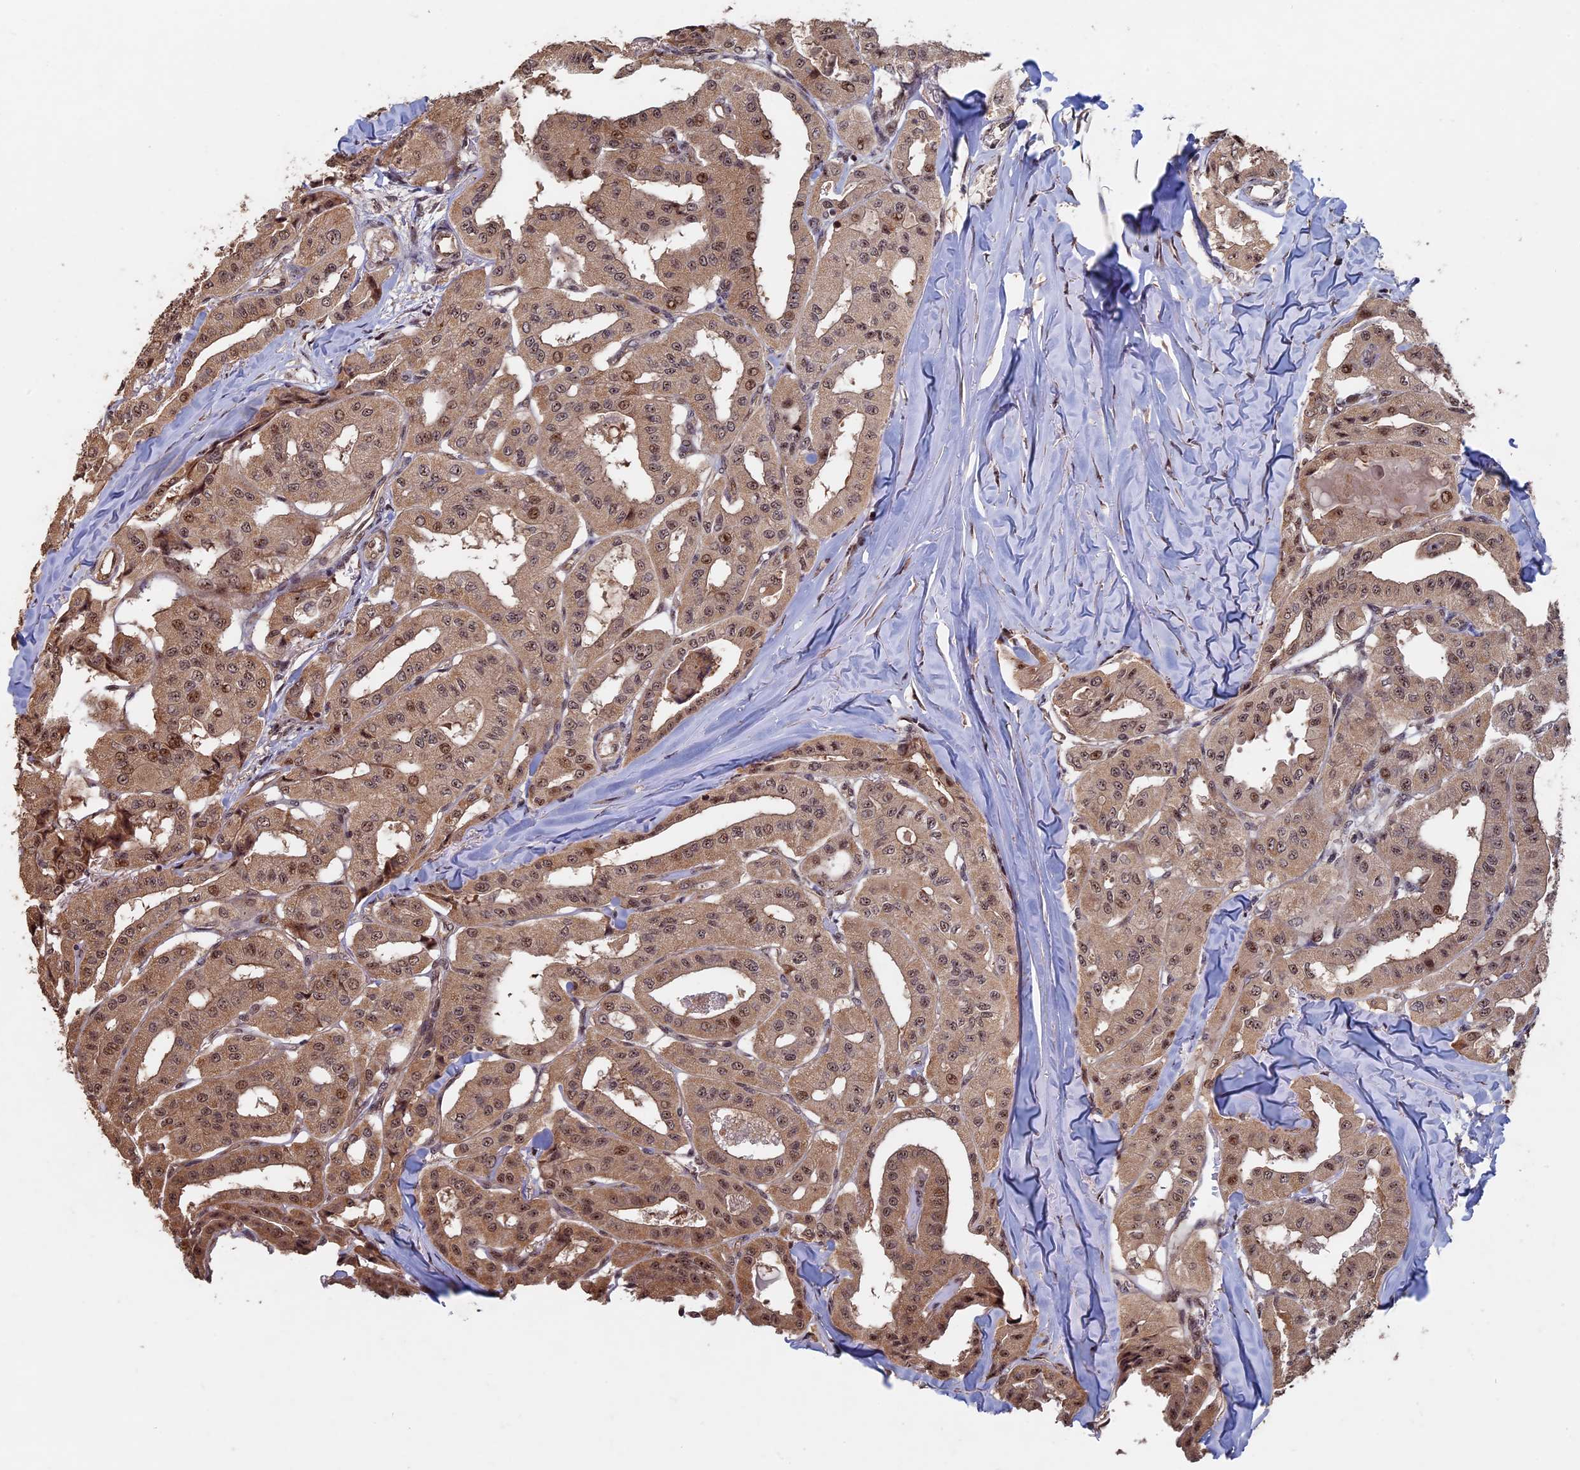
{"staining": {"intensity": "moderate", "quantity": ">75%", "location": "cytoplasmic/membranous,nuclear"}, "tissue": "thyroid cancer", "cell_type": "Tumor cells", "image_type": "cancer", "snomed": [{"axis": "morphology", "description": "Papillary adenocarcinoma, NOS"}, {"axis": "topography", "description": "Thyroid gland"}], "caption": "Protein expression analysis of thyroid papillary adenocarcinoma displays moderate cytoplasmic/membranous and nuclear positivity in about >75% of tumor cells.", "gene": "KIAA1328", "patient": {"sex": "female", "age": 59}}